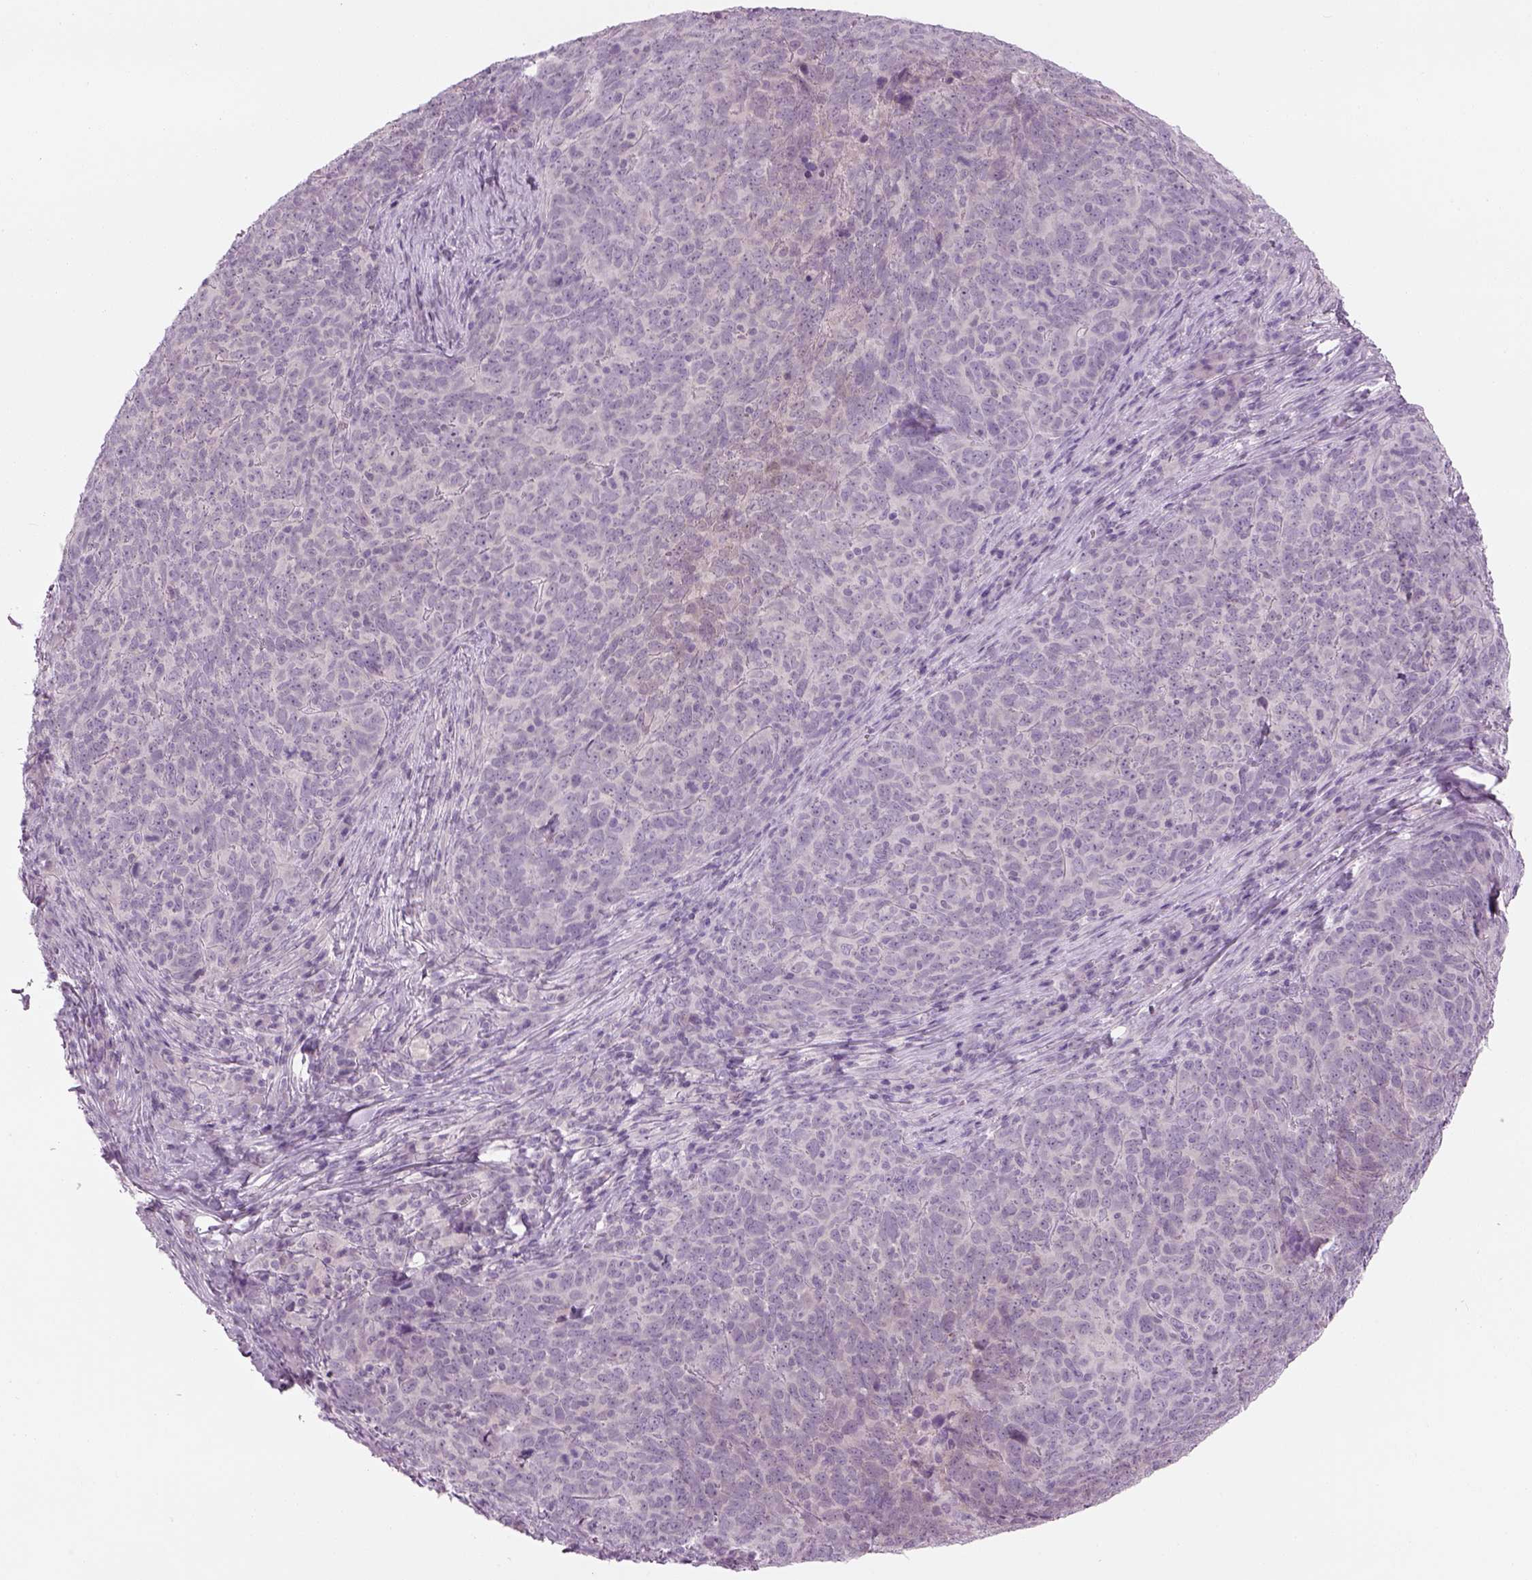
{"staining": {"intensity": "negative", "quantity": "none", "location": "none"}, "tissue": "skin cancer", "cell_type": "Tumor cells", "image_type": "cancer", "snomed": [{"axis": "morphology", "description": "Squamous cell carcinoma, NOS"}, {"axis": "topography", "description": "Skin"}, {"axis": "topography", "description": "Anal"}], "caption": "IHC histopathology image of neoplastic tissue: skin squamous cell carcinoma stained with DAB reveals no significant protein expression in tumor cells. The staining is performed using DAB (3,3'-diaminobenzidine) brown chromogen with nuclei counter-stained in using hematoxylin.", "gene": "MDH1B", "patient": {"sex": "female", "age": 51}}